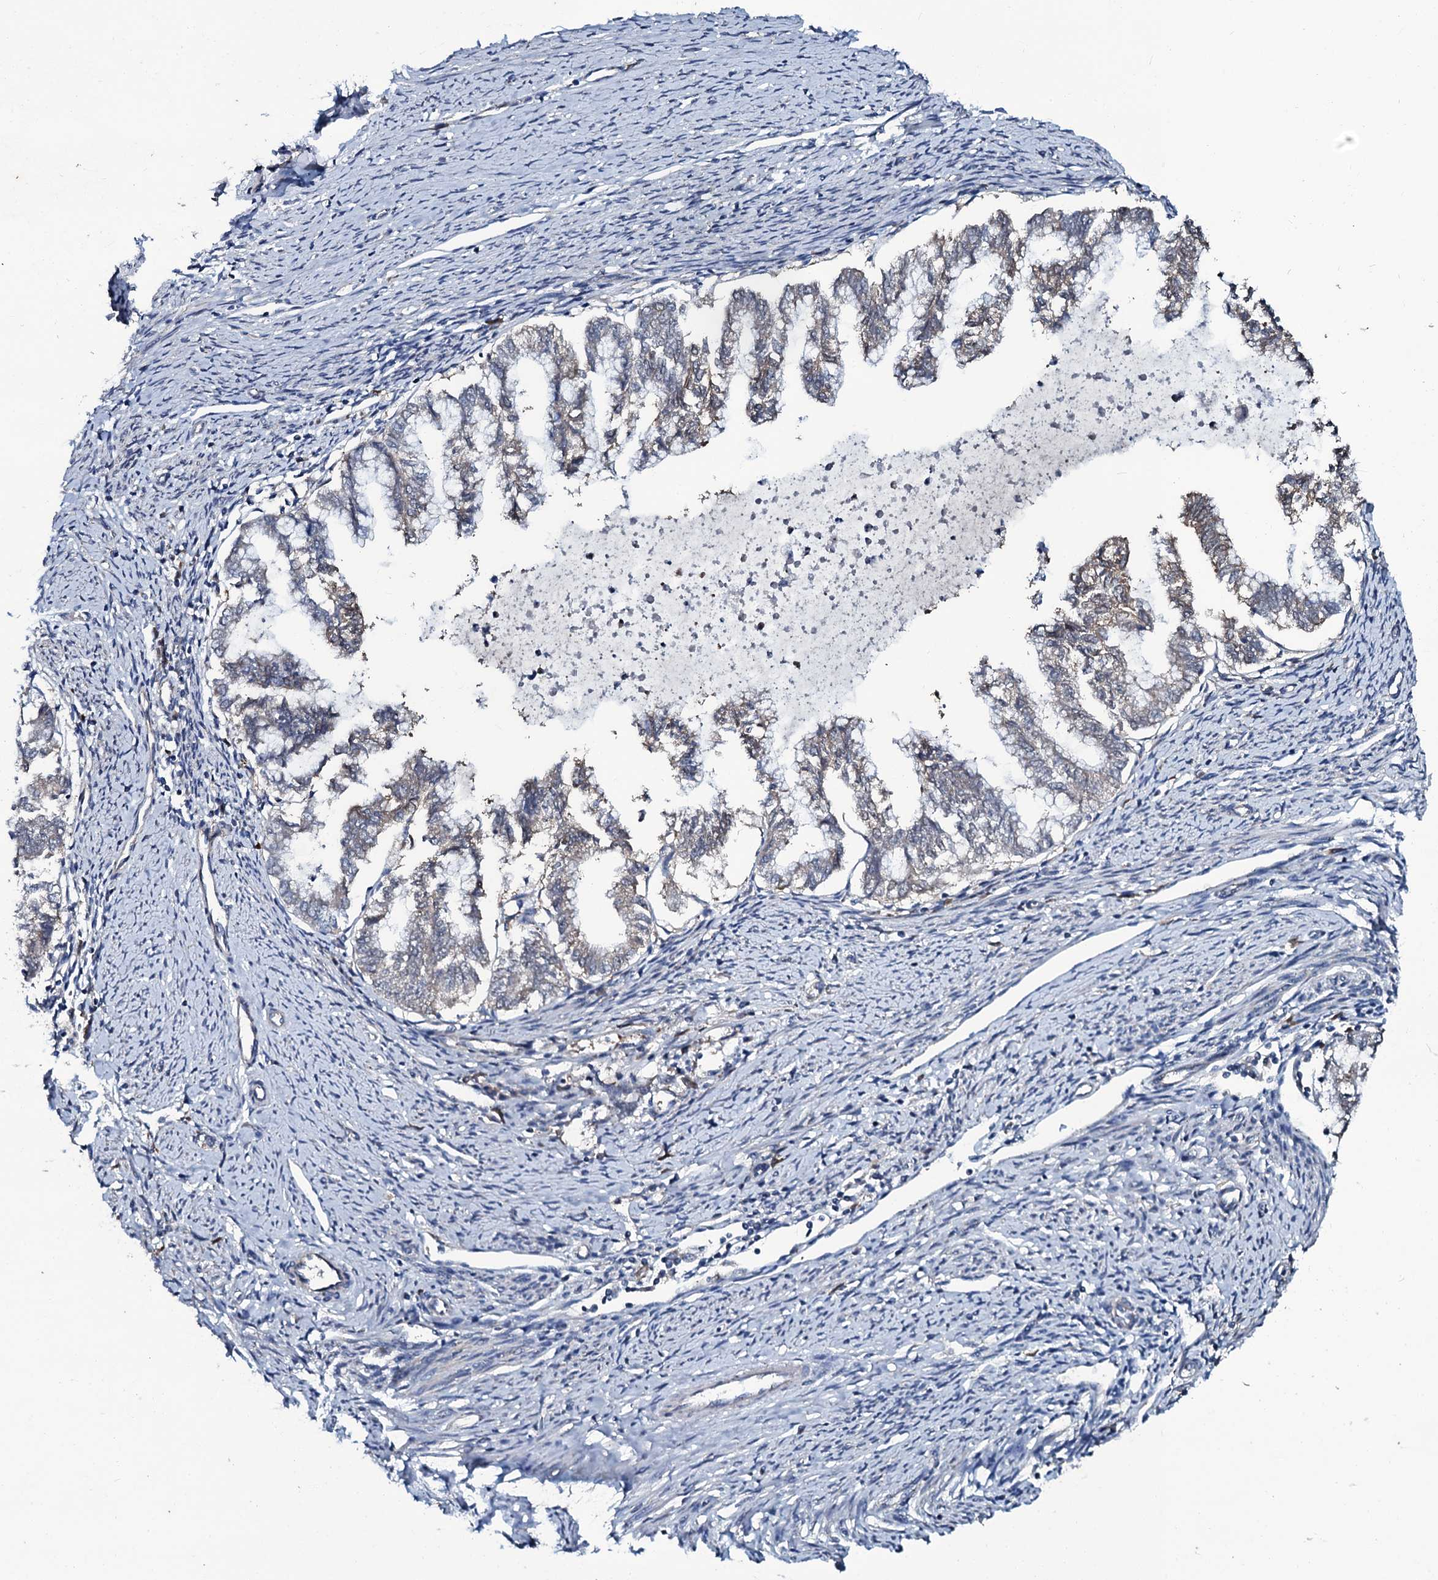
{"staining": {"intensity": "weak", "quantity": "<25%", "location": "cytoplasmic/membranous"}, "tissue": "endometrial cancer", "cell_type": "Tumor cells", "image_type": "cancer", "snomed": [{"axis": "morphology", "description": "Adenocarcinoma, NOS"}, {"axis": "topography", "description": "Endometrium"}], "caption": "A photomicrograph of endometrial cancer (adenocarcinoma) stained for a protein exhibits no brown staining in tumor cells.", "gene": "USPL1", "patient": {"sex": "female", "age": 79}}